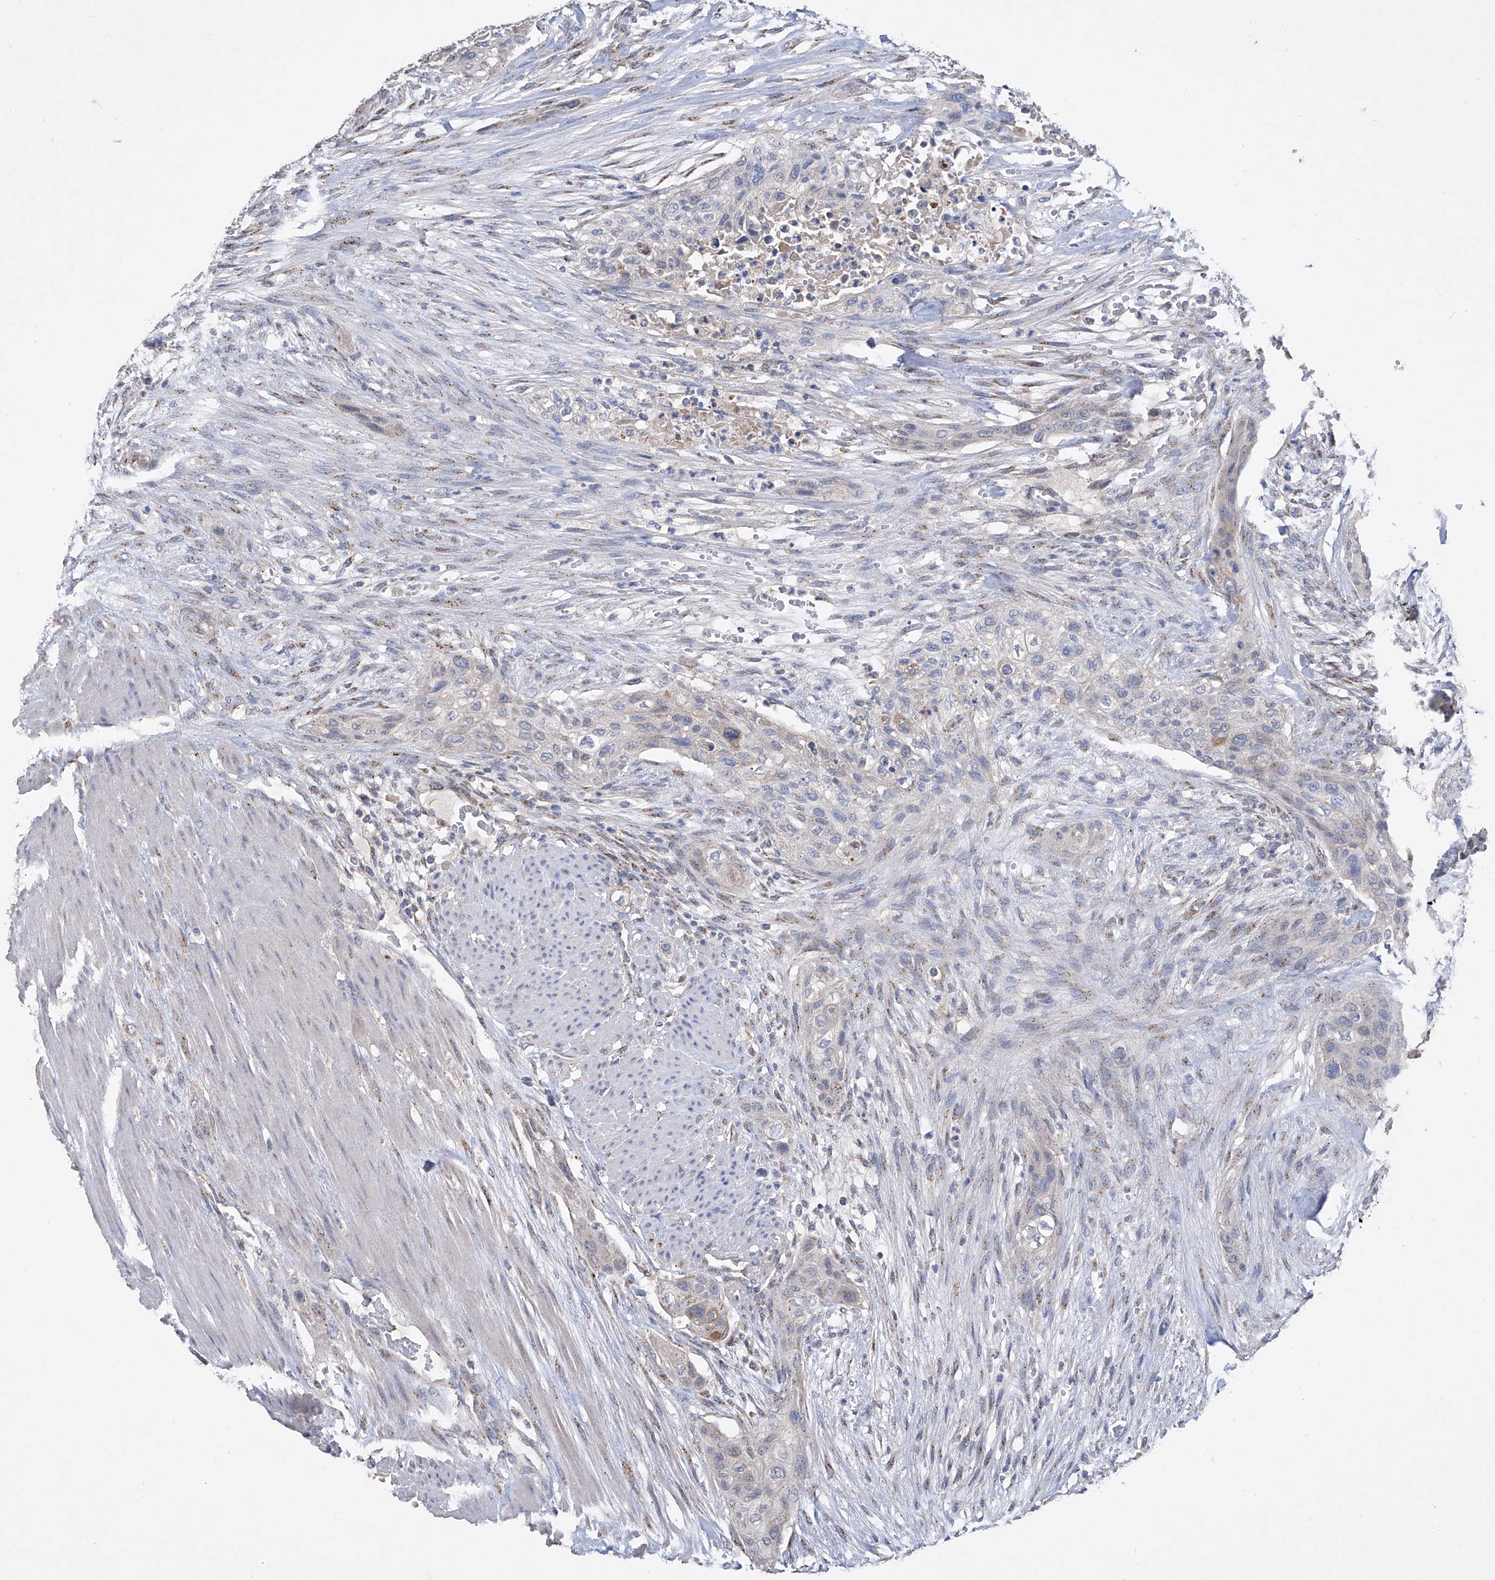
{"staining": {"intensity": "negative", "quantity": "none", "location": "none"}, "tissue": "urothelial cancer", "cell_type": "Tumor cells", "image_type": "cancer", "snomed": [{"axis": "morphology", "description": "Urothelial carcinoma, High grade"}, {"axis": "topography", "description": "Urinary bladder"}], "caption": "Human urothelial cancer stained for a protein using immunohistochemistry (IHC) displays no staining in tumor cells.", "gene": "PCSK5", "patient": {"sex": "male", "age": 35}}